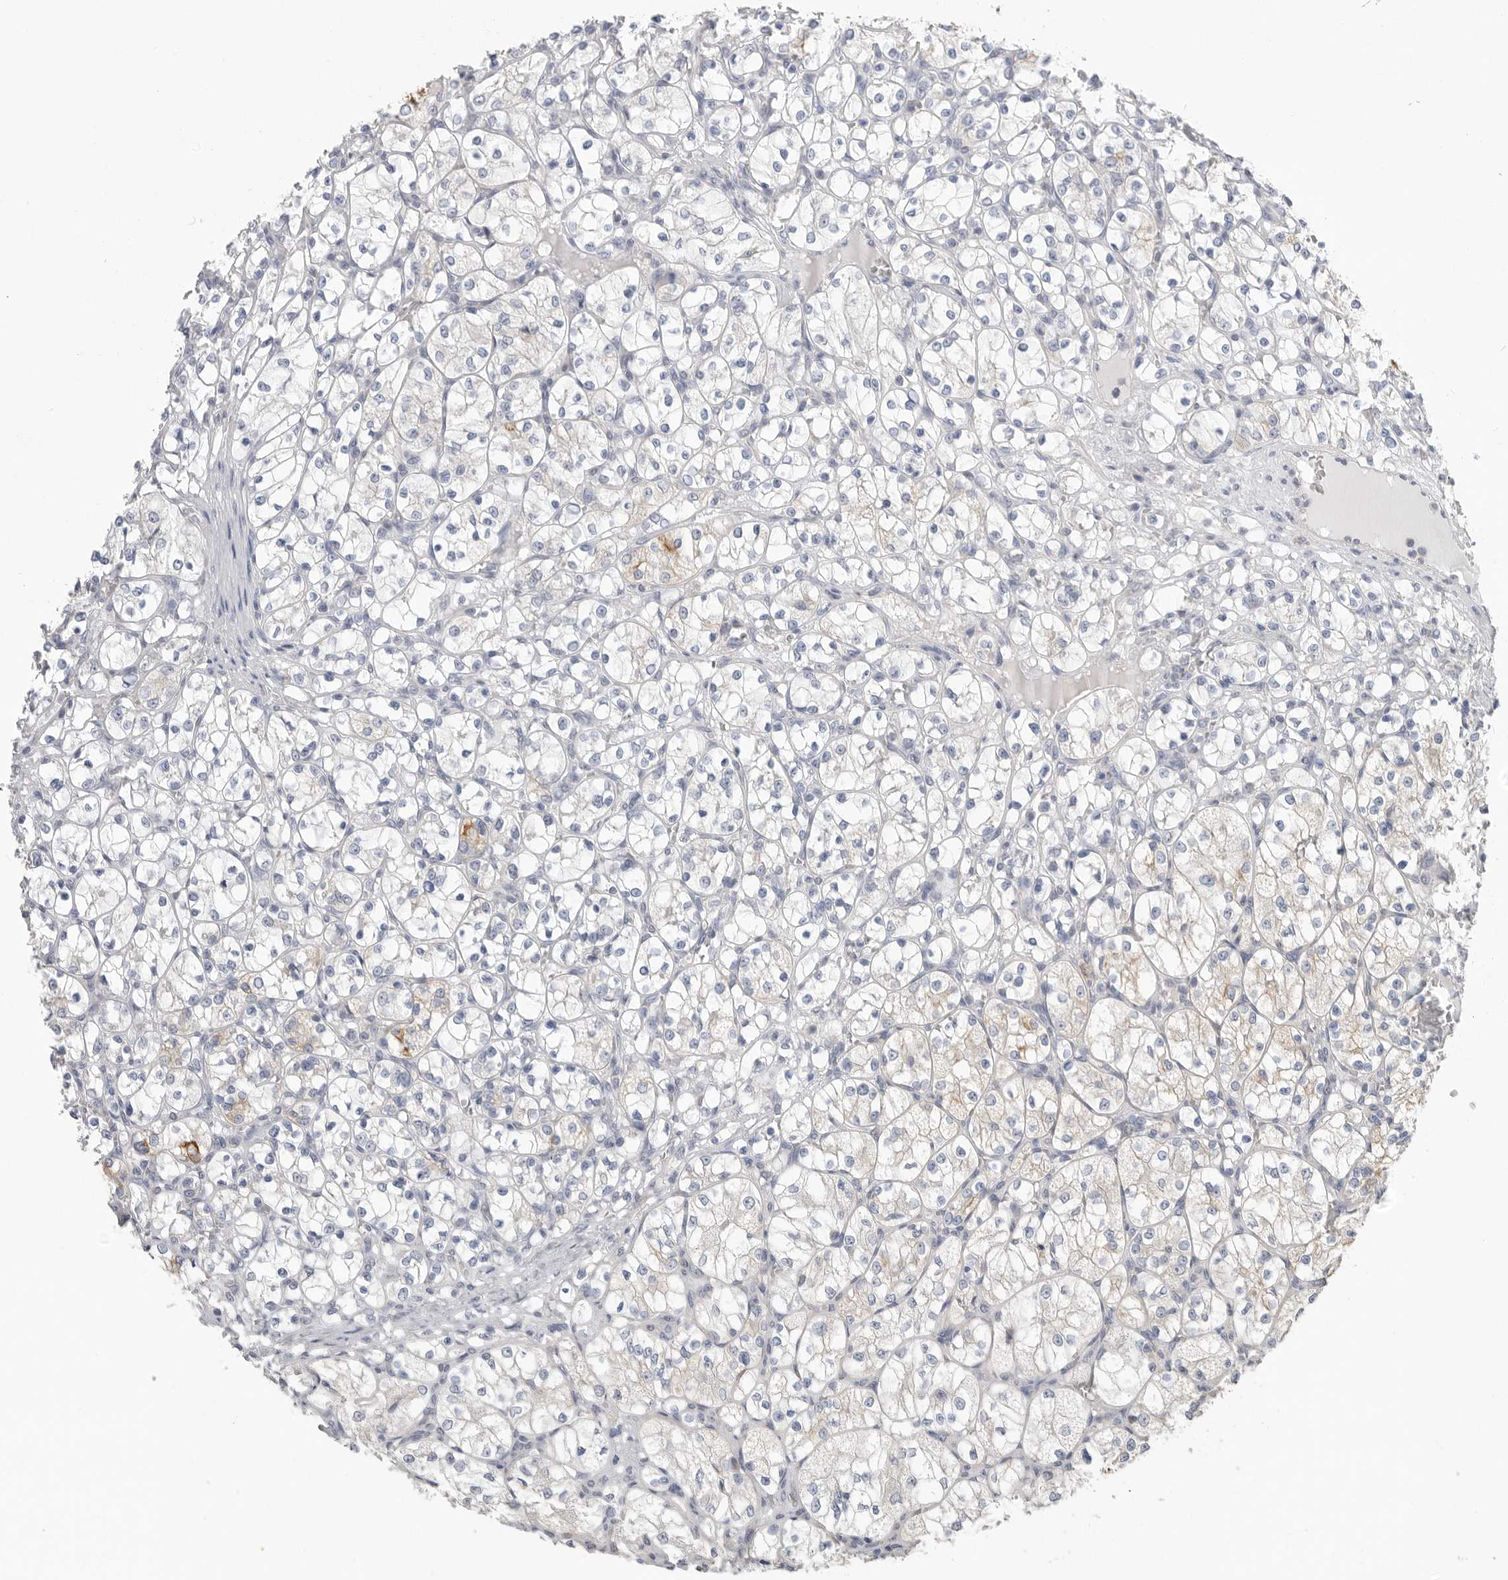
{"staining": {"intensity": "negative", "quantity": "none", "location": "none"}, "tissue": "renal cancer", "cell_type": "Tumor cells", "image_type": "cancer", "snomed": [{"axis": "morphology", "description": "Adenocarcinoma, NOS"}, {"axis": "topography", "description": "Kidney"}], "caption": "Immunohistochemistry micrograph of neoplastic tissue: renal cancer stained with DAB displays no significant protein positivity in tumor cells. The staining was performed using DAB to visualize the protein expression in brown, while the nuclei were stained in blue with hematoxylin (Magnification: 20x).", "gene": "MTFR1L", "patient": {"sex": "female", "age": 69}}